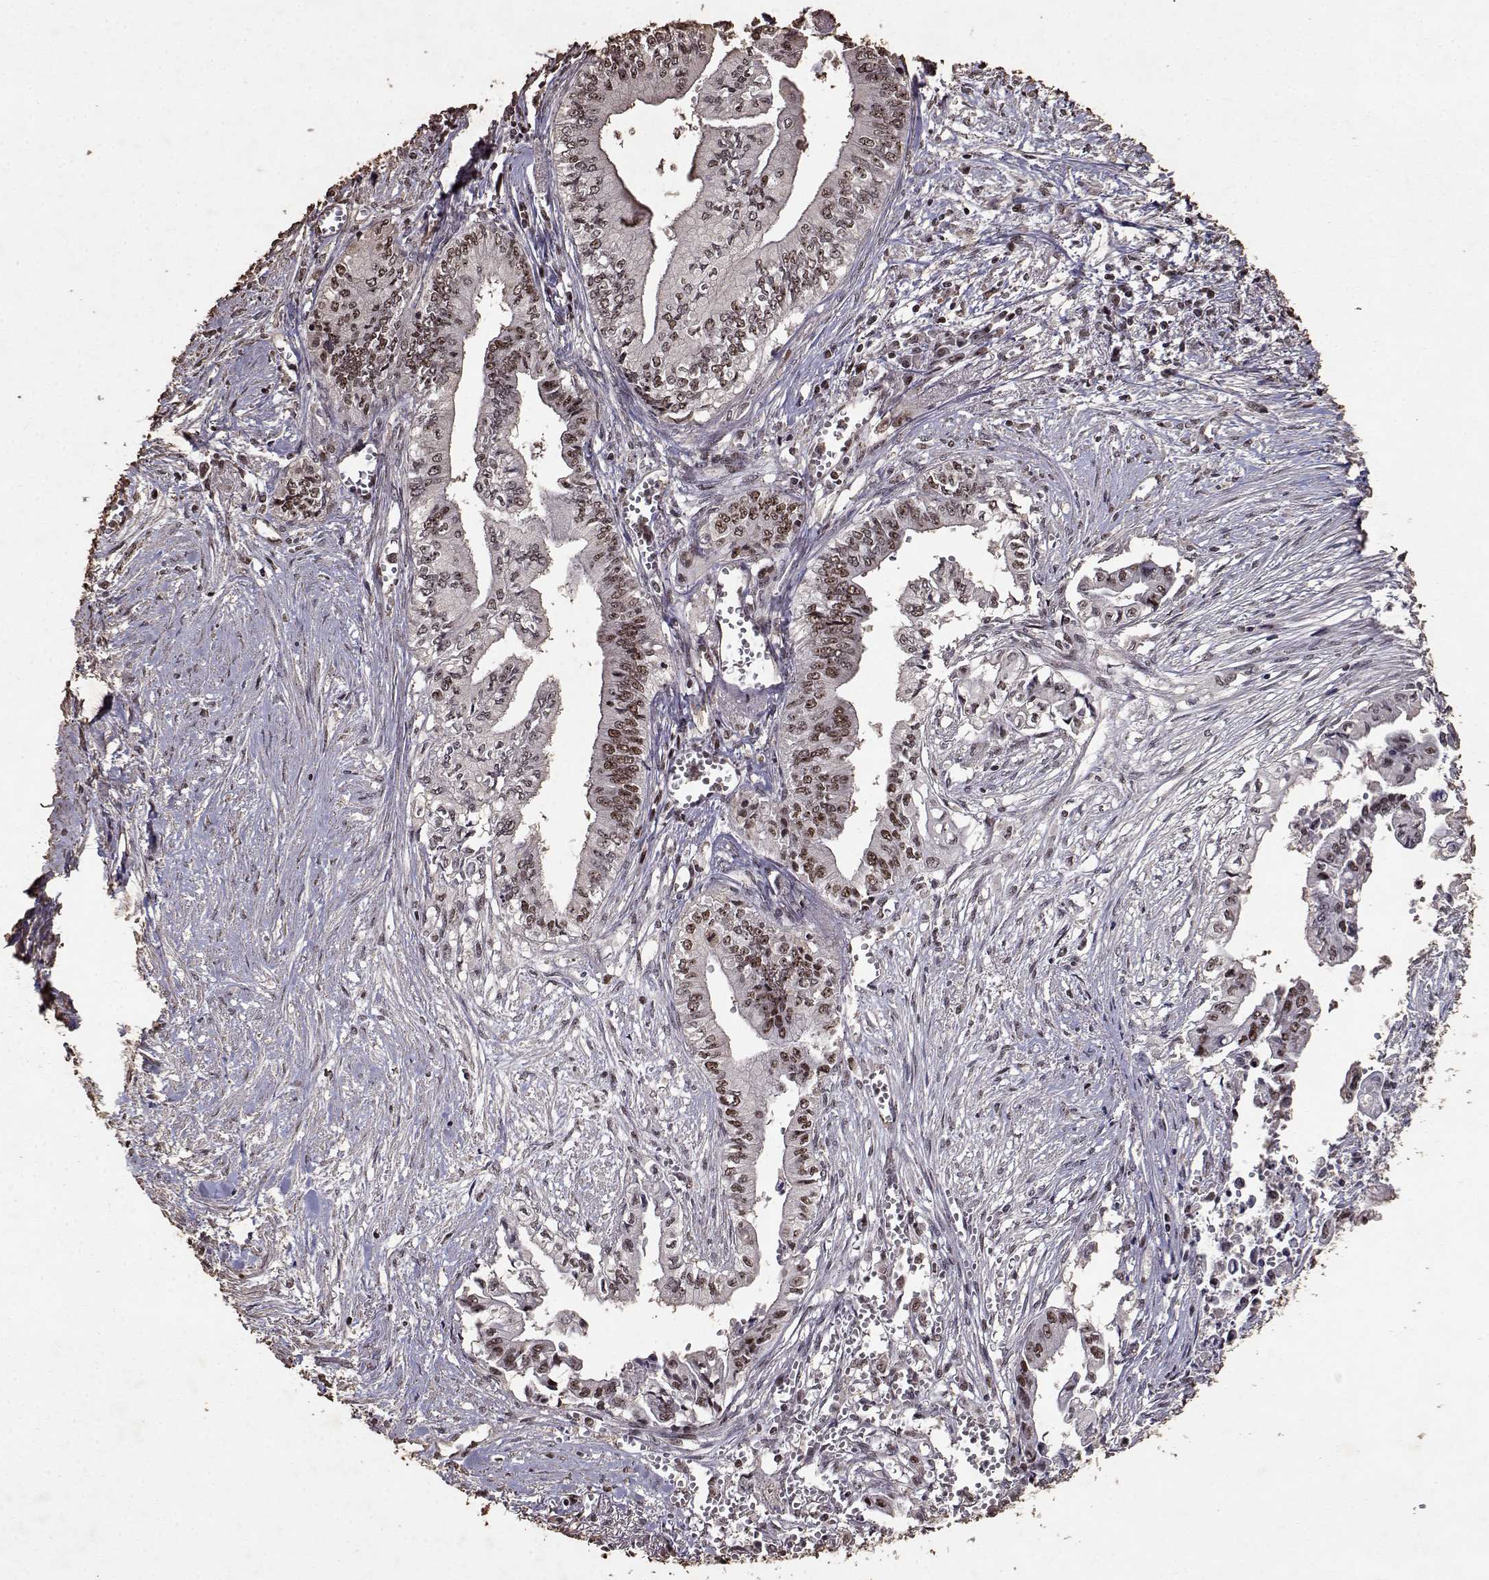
{"staining": {"intensity": "moderate", "quantity": ">75%", "location": "nuclear"}, "tissue": "pancreatic cancer", "cell_type": "Tumor cells", "image_type": "cancer", "snomed": [{"axis": "morphology", "description": "Adenocarcinoma, NOS"}, {"axis": "topography", "description": "Pancreas"}], "caption": "Tumor cells demonstrate moderate nuclear expression in approximately >75% of cells in adenocarcinoma (pancreatic).", "gene": "TOE1", "patient": {"sex": "female", "age": 61}}